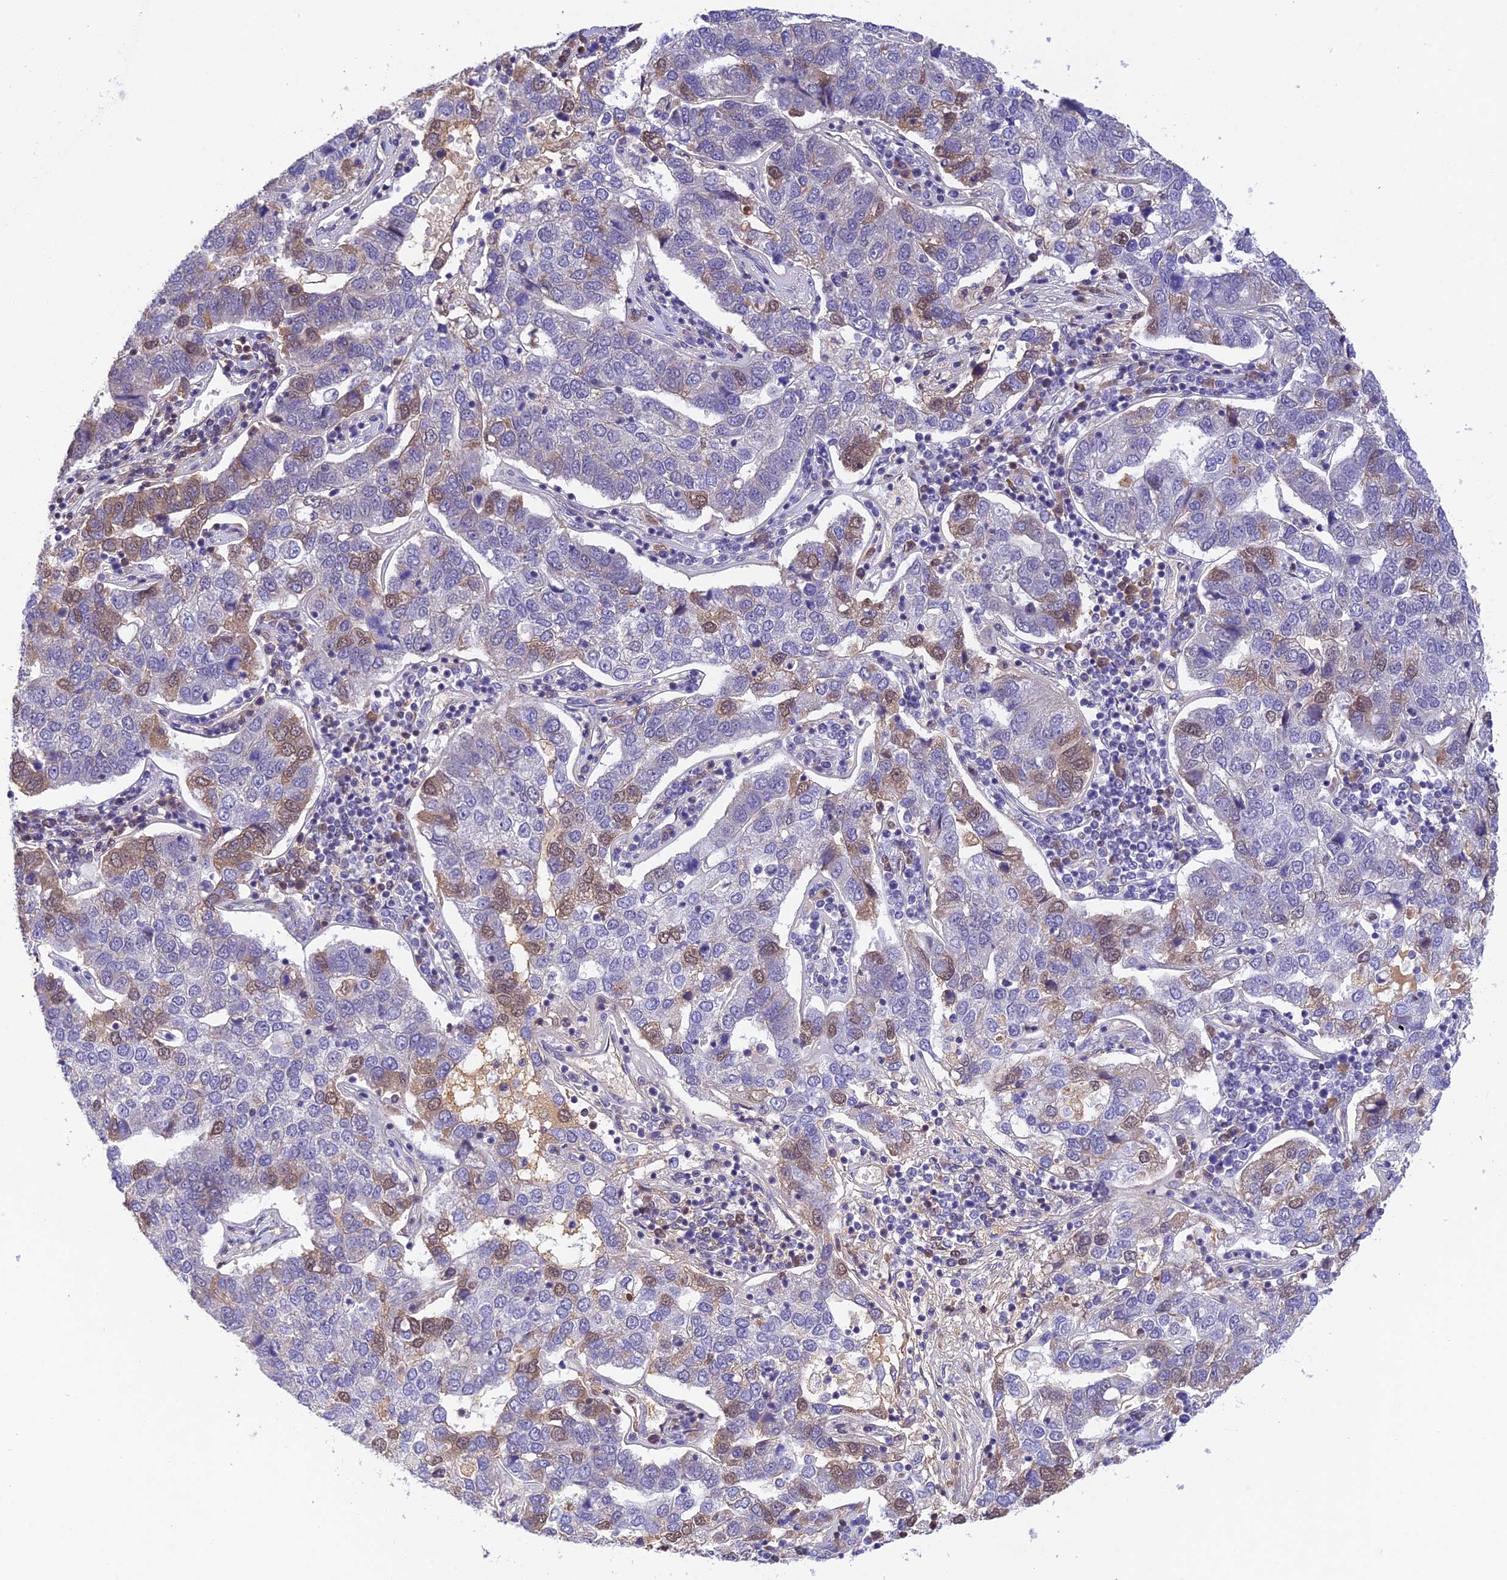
{"staining": {"intensity": "moderate", "quantity": "<25%", "location": "cytoplasmic/membranous,nuclear"}, "tissue": "pancreatic cancer", "cell_type": "Tumor cells", "image_type": "cancer", "snomed": [{"axis": "morphology", "description": "Adenocarcinoma, NOS"}, {"axis": "topography", "description": "Pancreas"}], "caption": "A photomicrograph of human pancreatic cancer (adenocarcinoma) stained for a protein shows moderate cytoplasmic/membranous and nuclear brown staining in tumor cells. Nuclei are stained in blue.", "gene": "THAP11", "patient": {"sex": "female", "age": 61}}